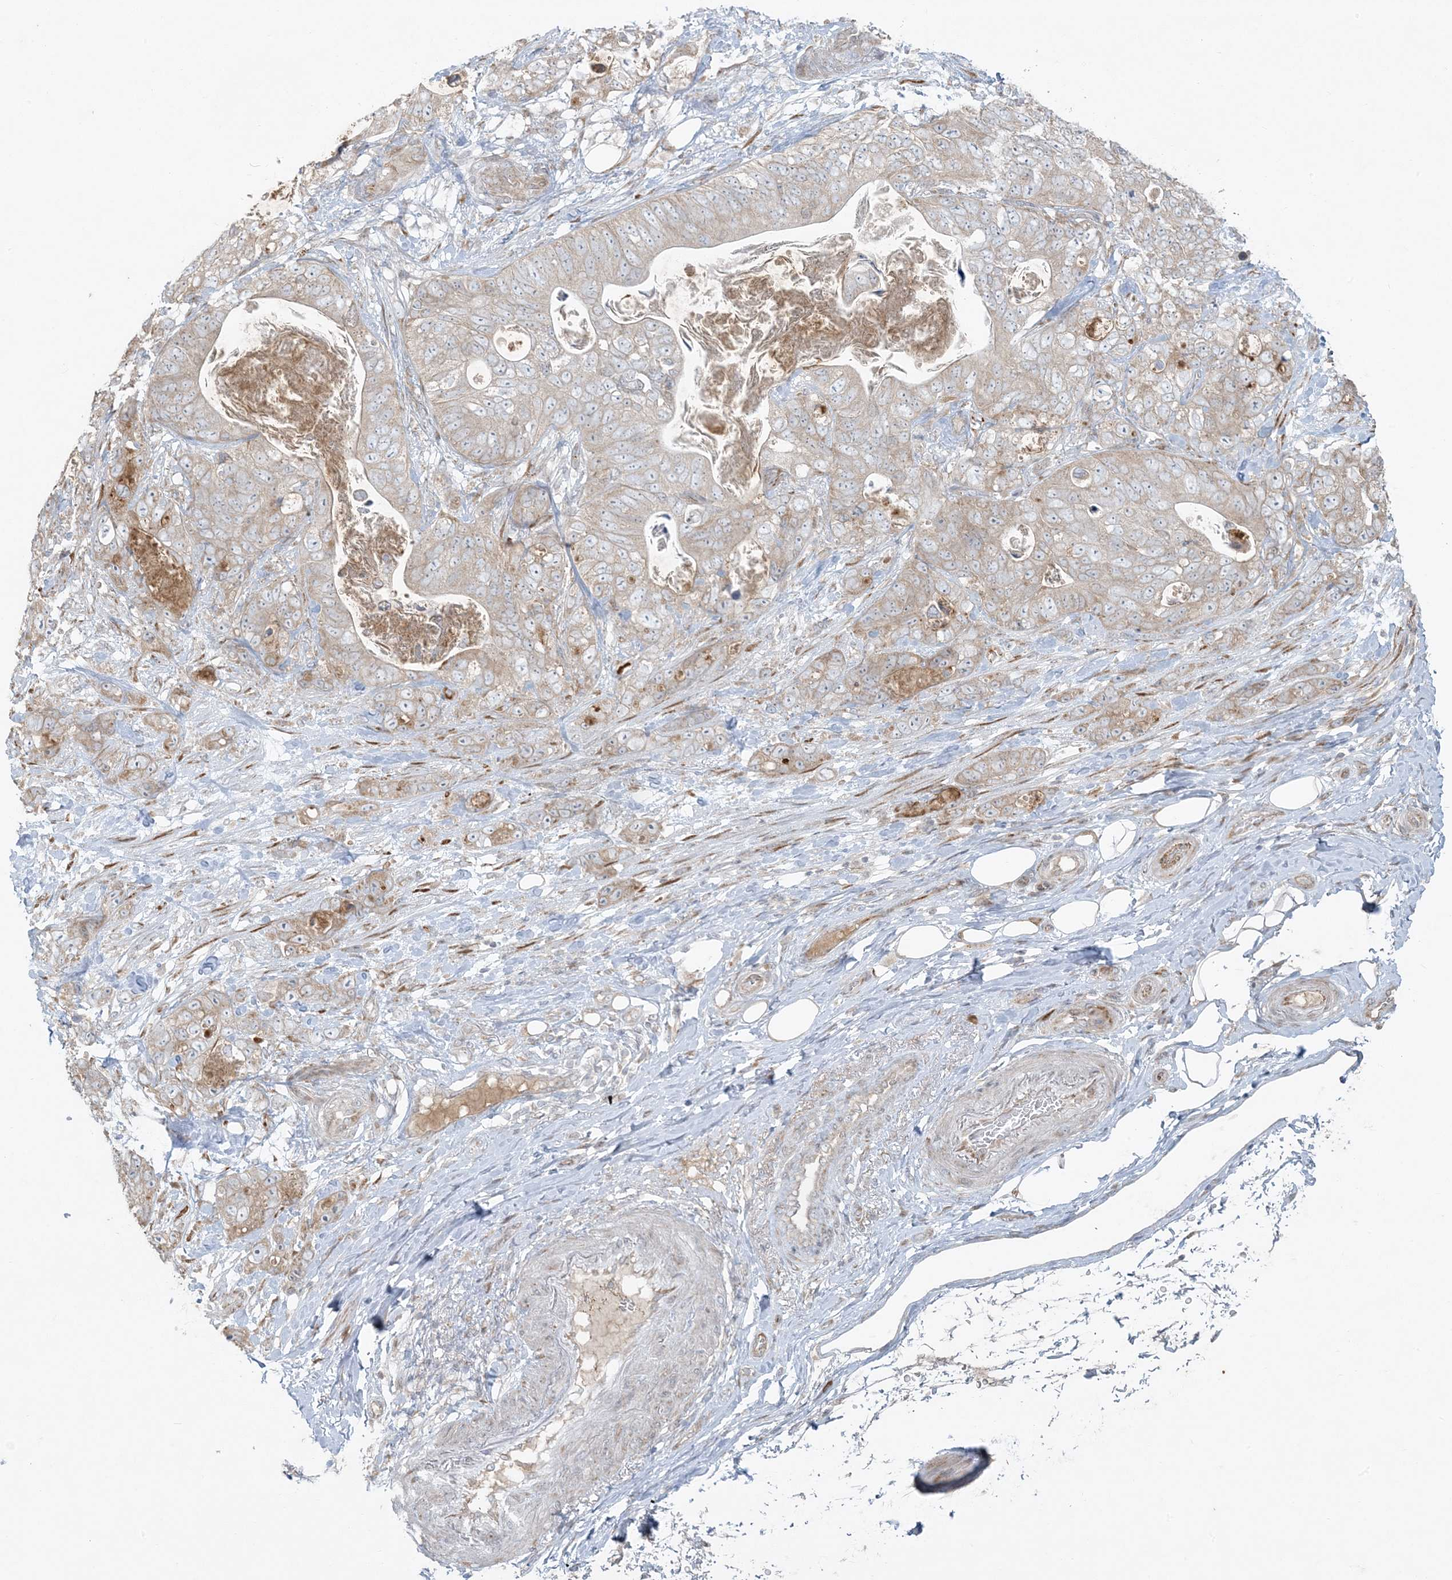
{"staining": {"intensity": "weak", "quantity": "<25%", "location": "cytoplasmic/membranous"}, "tissue": "stomach cancer", "cell_type": "Tumor cells", "image_type": "cancer", "snomed": [{"axis": "morphology", "description": "Normal tissue, NOS"}, {"axis": "morphology", "description": "Adenocarcinoma, NOS"}, {"axis": "topography", "description": "Stomach"}], "caption": "Tumor cells are negative for protein expression in human stomach adenocarcinoma.", "gene": "ZNF263", "patient": {"sex": "female", "age": 89}}